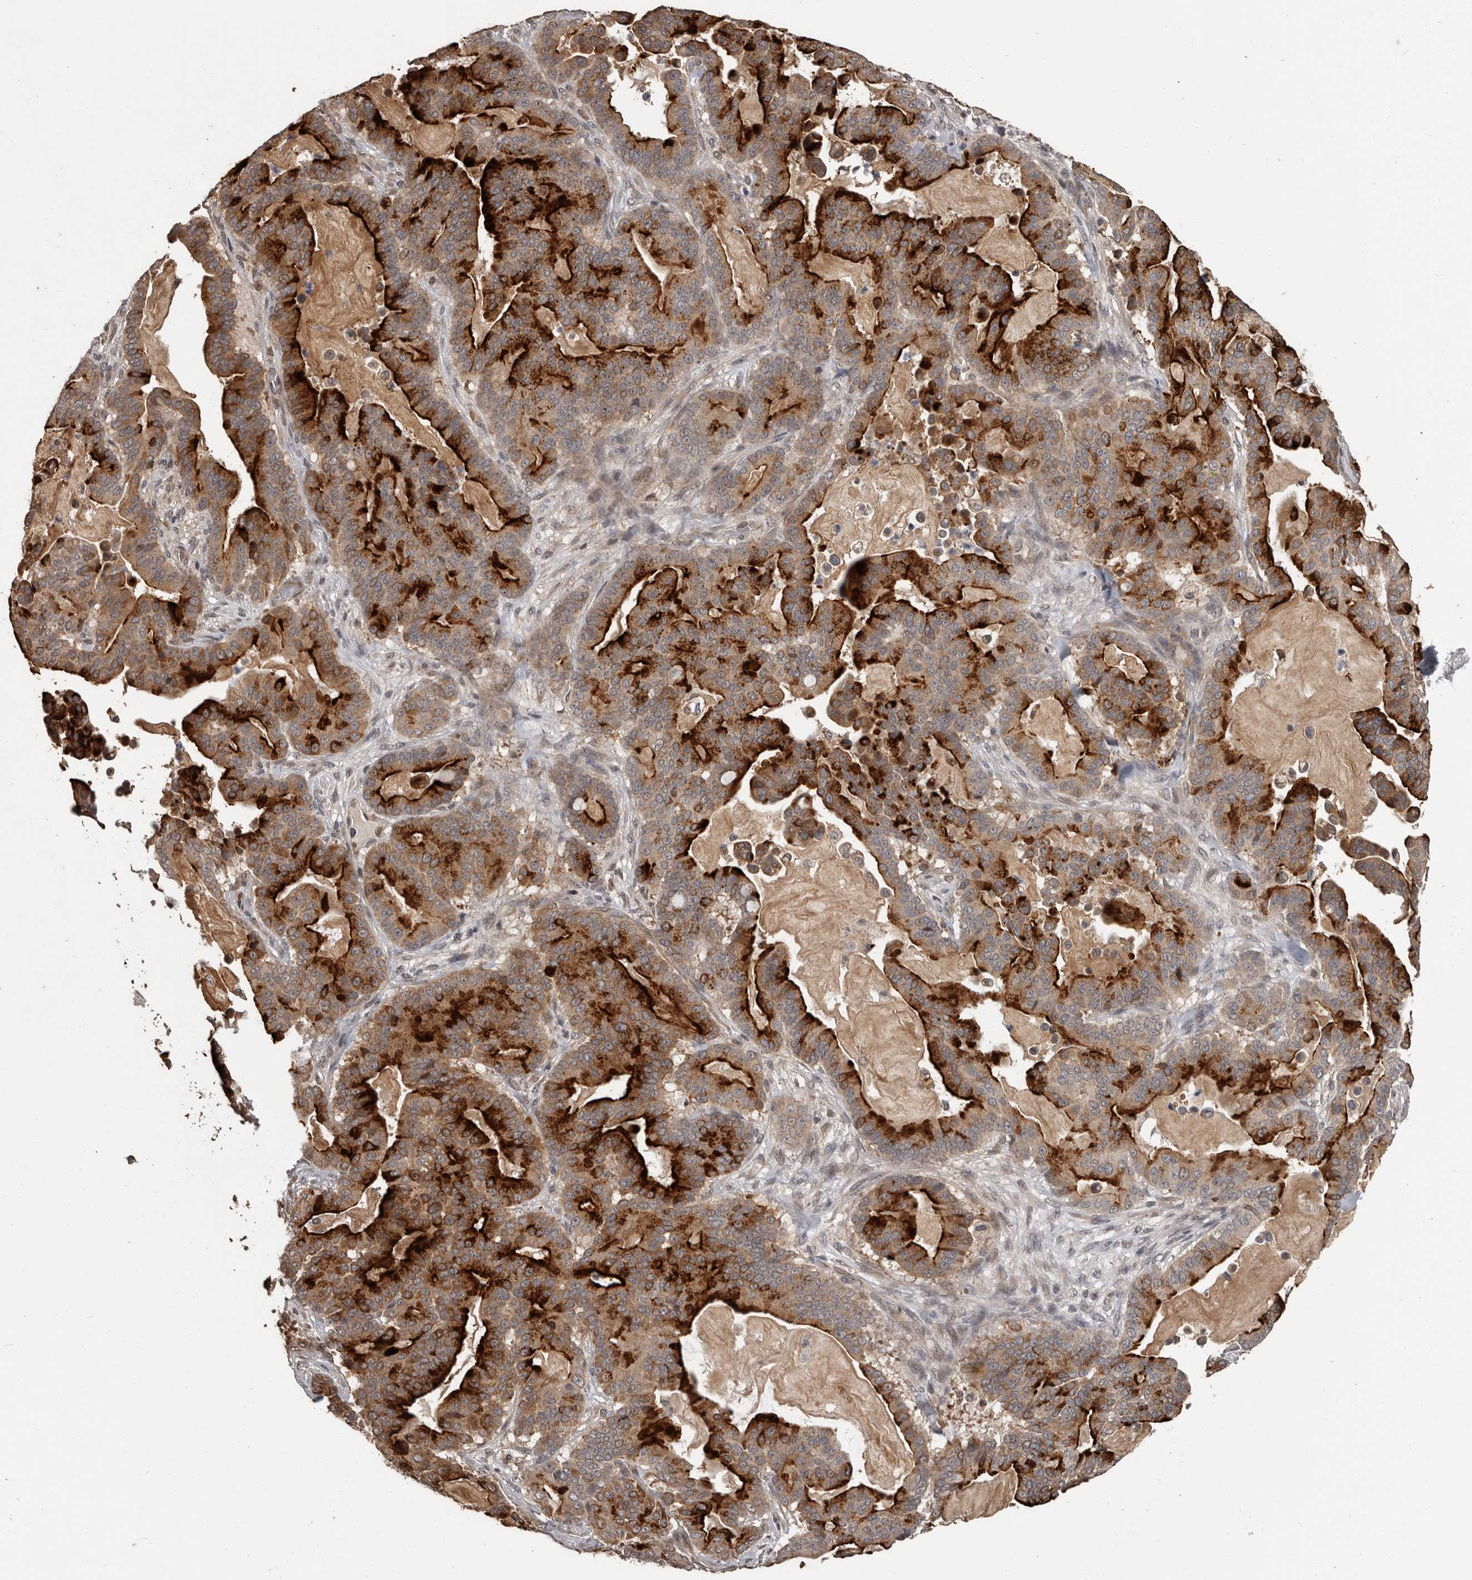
{"staining": {"intensity": "strong", "quantity": ">75%", "location": "cytoplasmic/membranous"}, "tissue": "pancreatic cancer", "cell_type": "Tumor cells", "image_type": "cancer", "snomed": [{"axis": "morphology", "description": "Adenocarcinoma, NOS"}, {"axis": "topography", "description": "Pancreas"}], "caption": "Pancreatic cancer stained for a protein (brown) reveals strong cytoplasmic/membranous positive positivity in approximately >75% of tumor cells.", "gene": "ZFP14", "patient": {"sex": "male", "age": 63}}